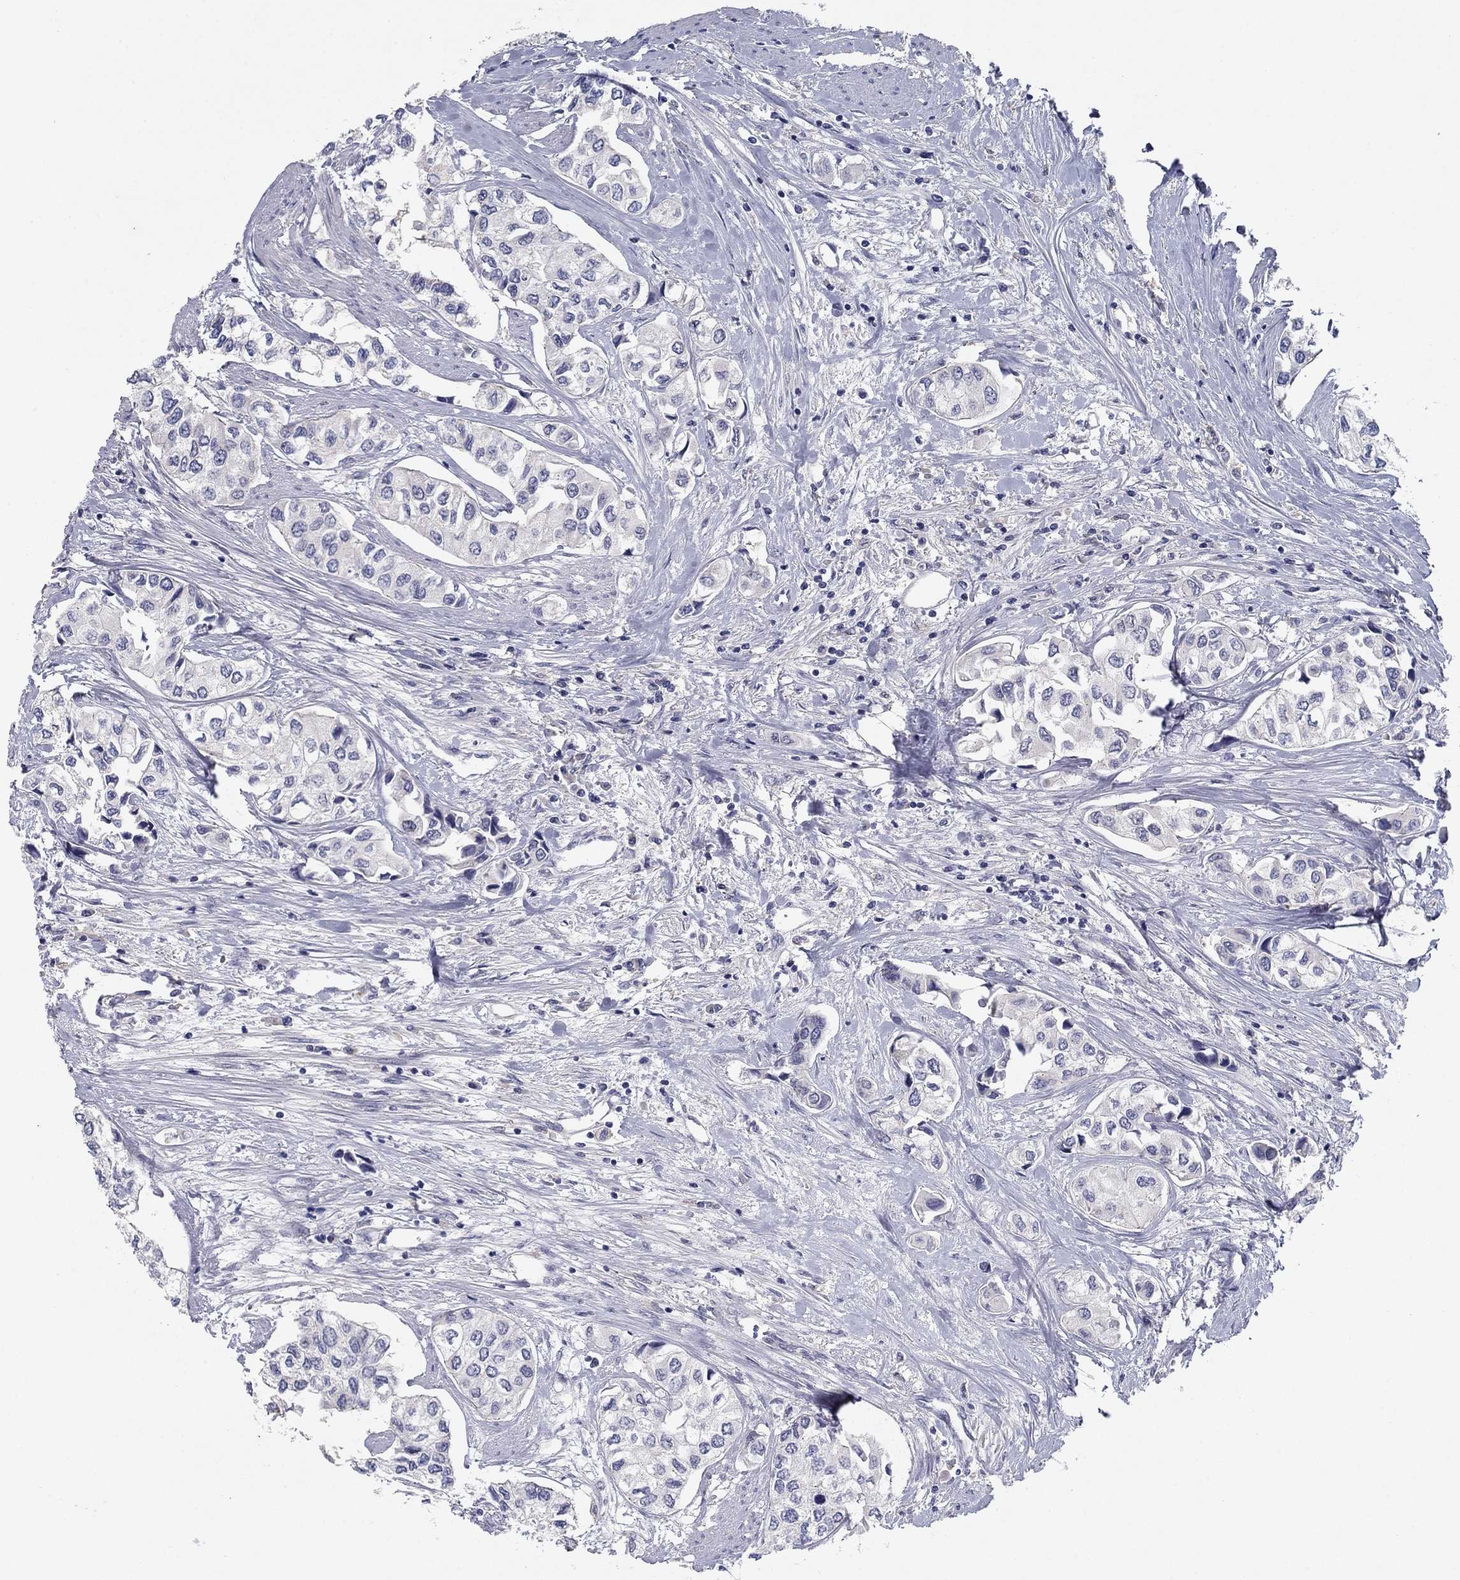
{"staining": {"intensity": "negative", "quantity": "none", "location": "none"}, "tissue": "urothelial cancer", "cell_type": "Tumor cells", "image_type": "cancer", "snomed": [{"axis": "morphology", "description": "Urothelial carcinoma, High grade"}, {"axis": "topography", "description": "Urinary bladder"}], "caption": "Immunohistochemical staining of urothelial cancer reveals no significant expression in tumor cells.", "gene": "CNTNAP4", "patient": {"sex": "male", "age": 73}}